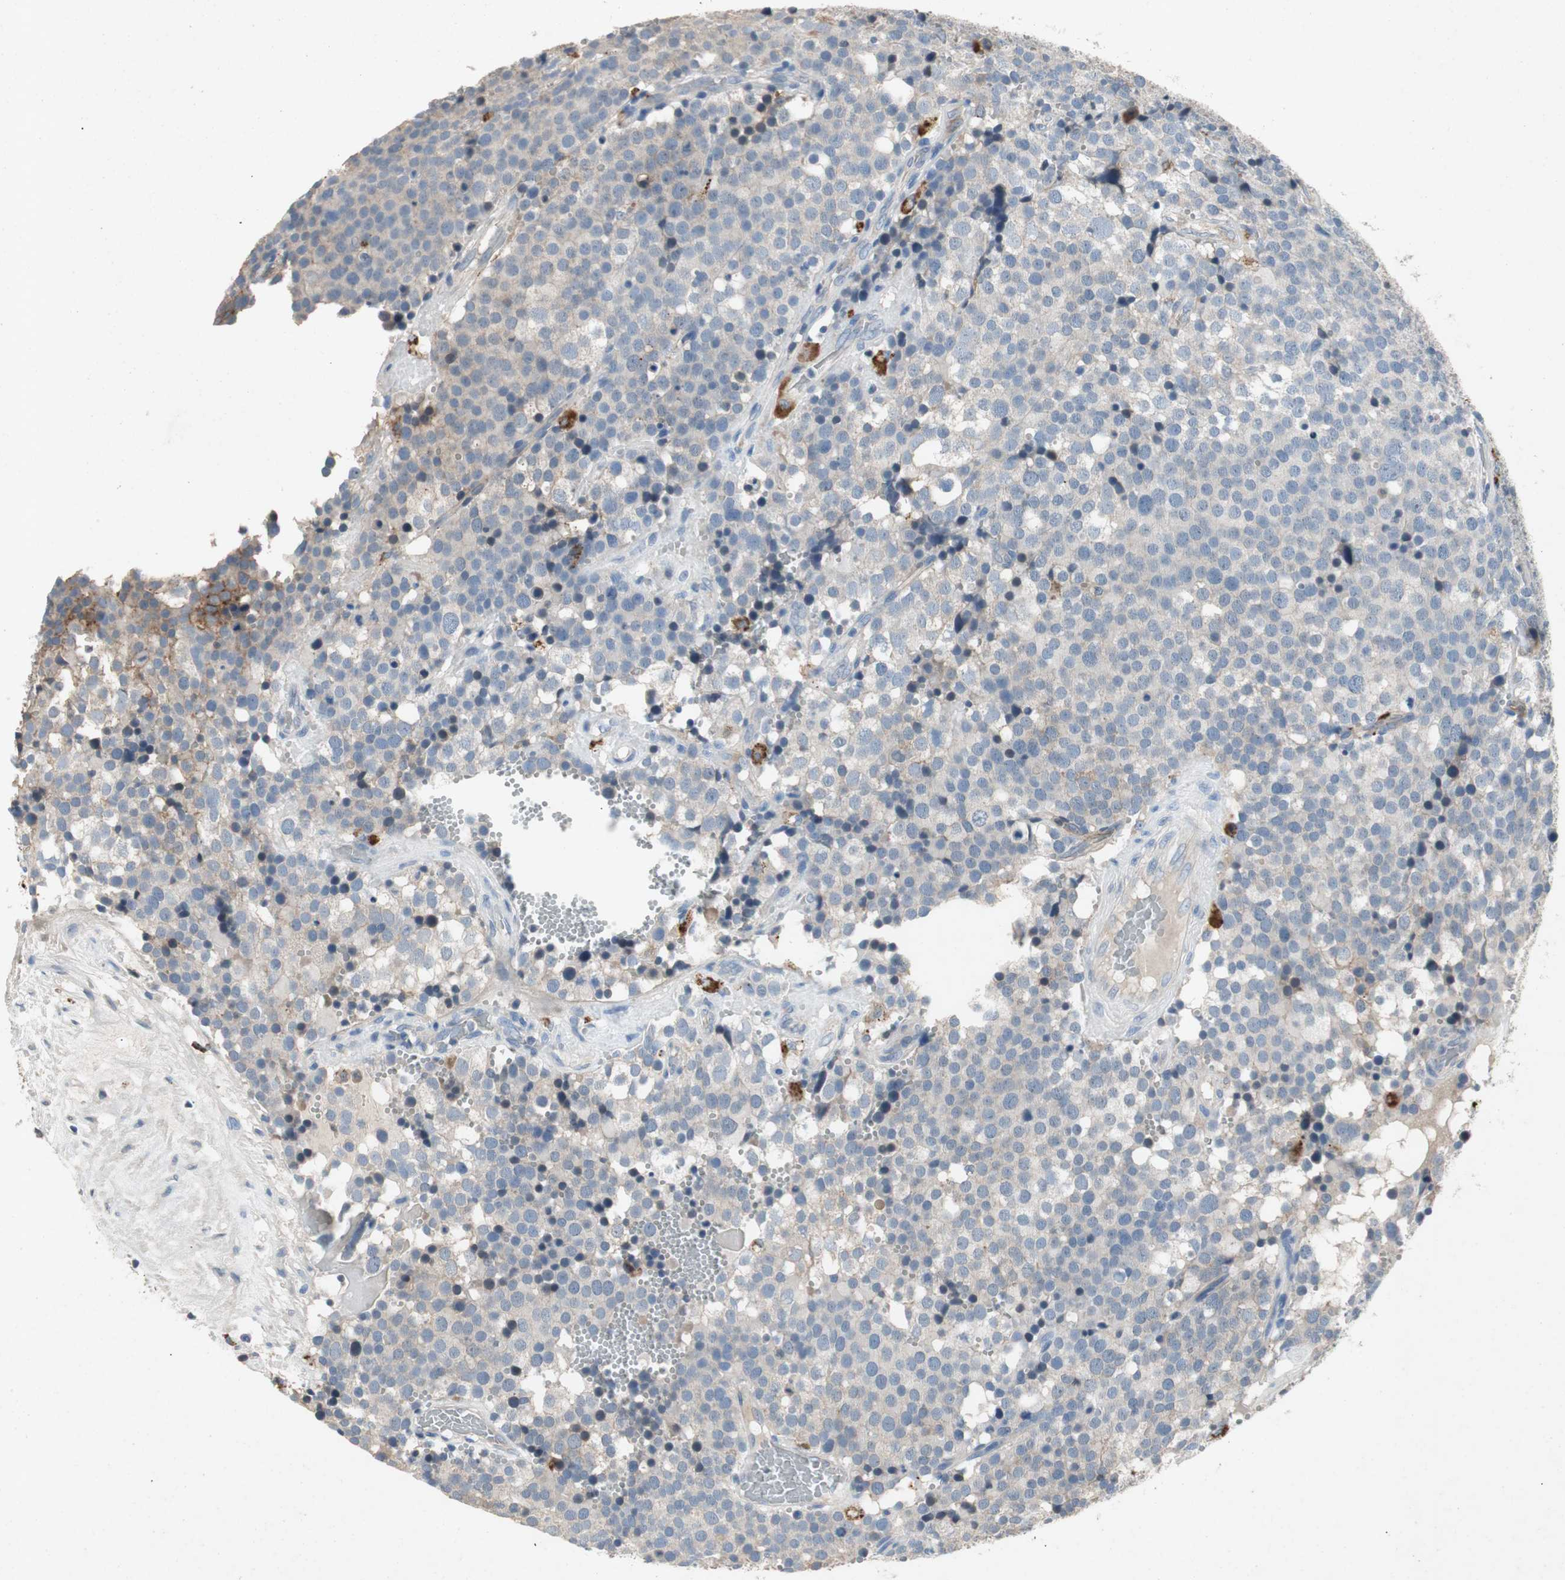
{"staining": {"intensity": "moderate", "quantity": "<25%", "location": "cytoplasmic/membranous"}, "tissue": "testis cancer", "cell_type": "Tumor cells", "image_type": "cancer", "snomed": [{"axis": "morphology", "description": "Seminoma, NOS"}, {"axis": "topography", "description": "Testis"}], "caption": "Immunohistochemical staining of testis cancer exhibits low levels of moderate cytoplasmic/membranous positivity in about <25% of tumor cells. Nuclei are stained in blue.", "gene": "ALPL", "patient": {"sex": "male", "age": 71}}